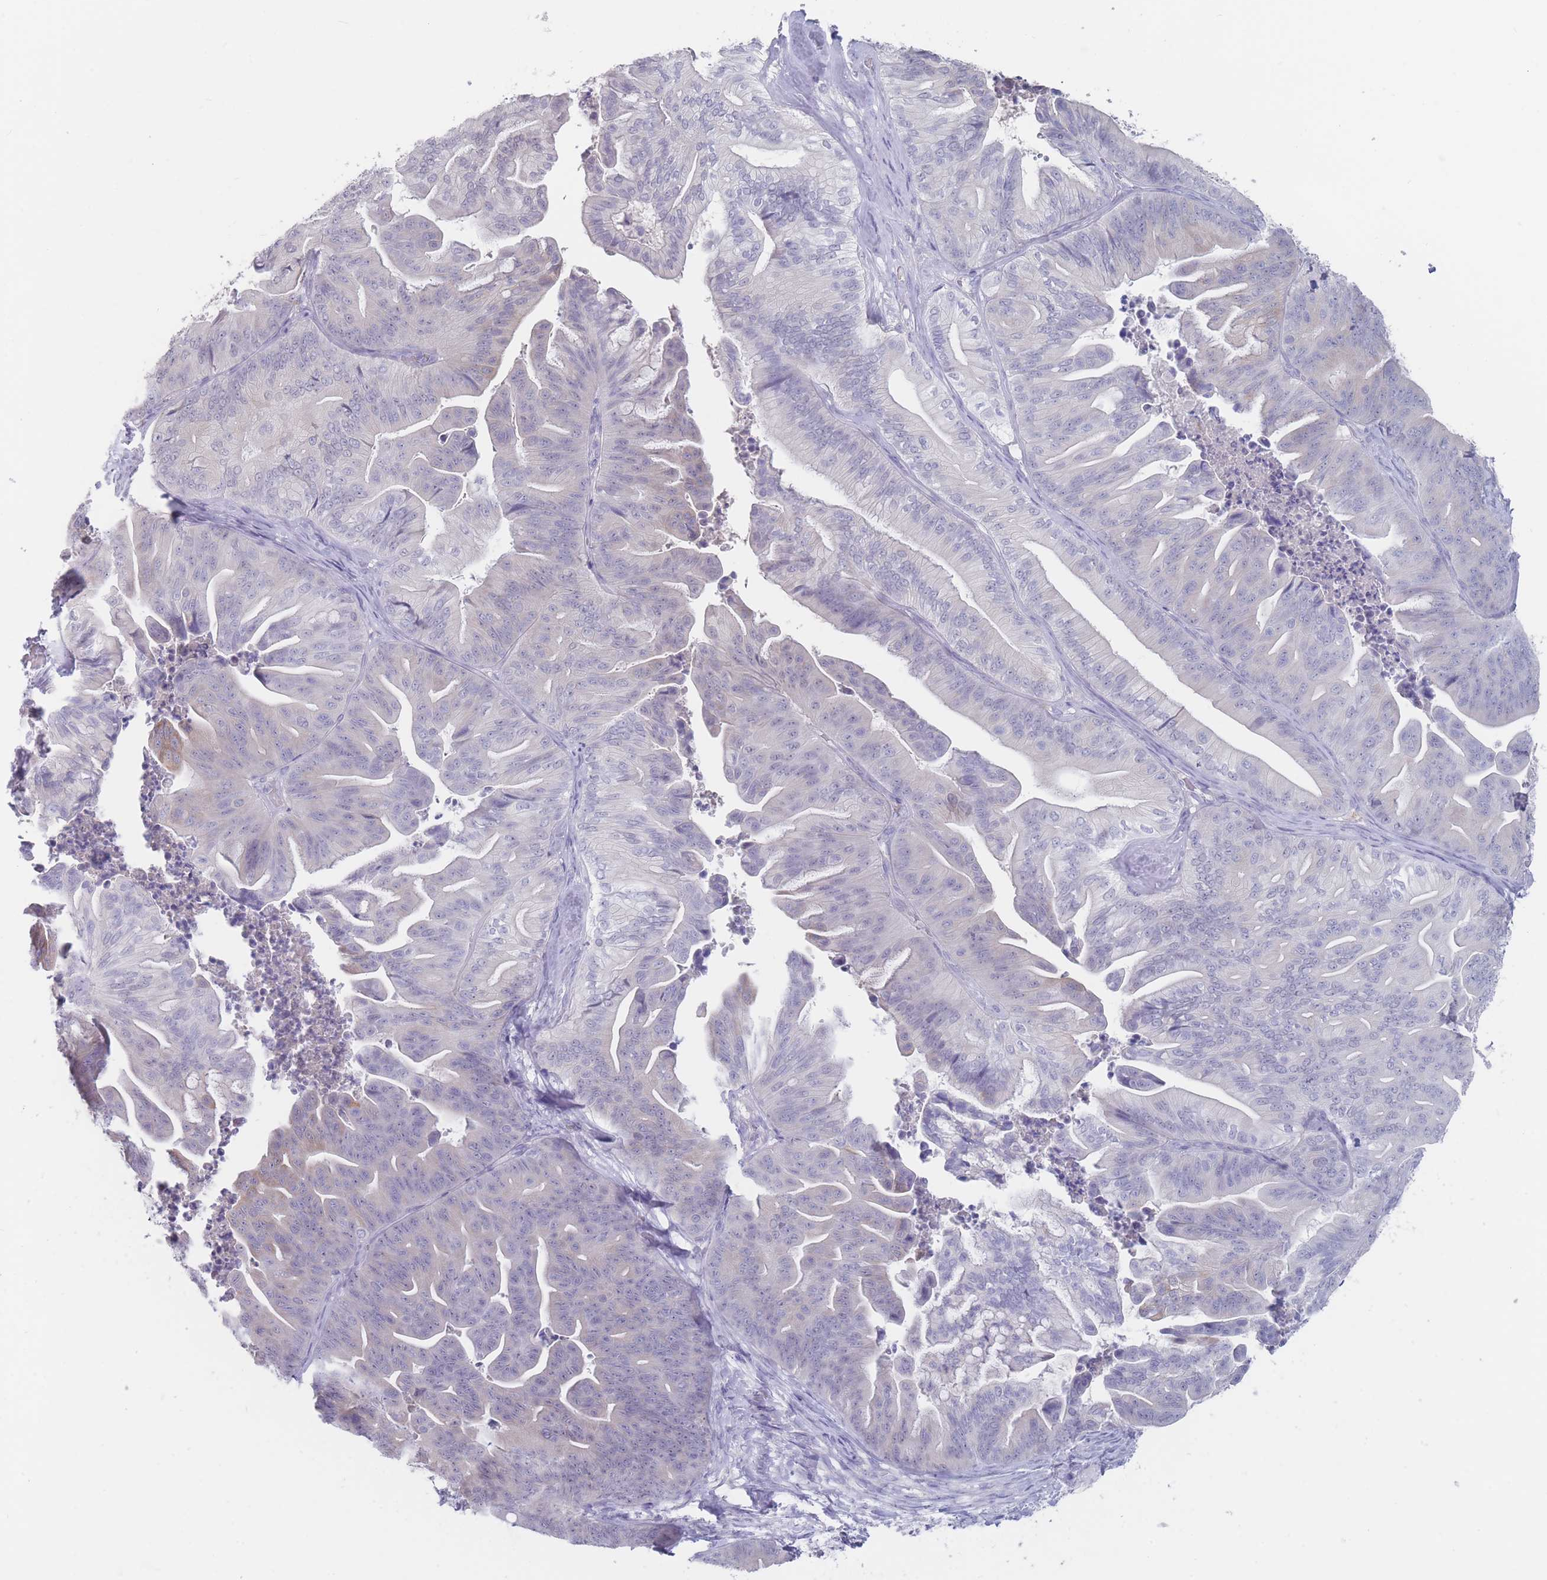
{"staining": {"intensity": "negative", "quantity": "none", "location": "none"}, "tissue": "ovarian cancer", "cell_type": "Tumor cells", "image_type": "cancer", "snomed": [{"axis": "morphology", "description": "Cystadenocarcinoma, mucinous, NOS"}, {"axis": "topography", "description": "Ovary"}], "caption": "DAB (3,3'-diaminobenzidine) immunohistochemical staining of human ovarian cancer (mucinous cystadenocarcinoma) shows no significant expression in tumor cells.", "gene": "CYP51A1", "patient": {"sex": "female", "age": 67}}